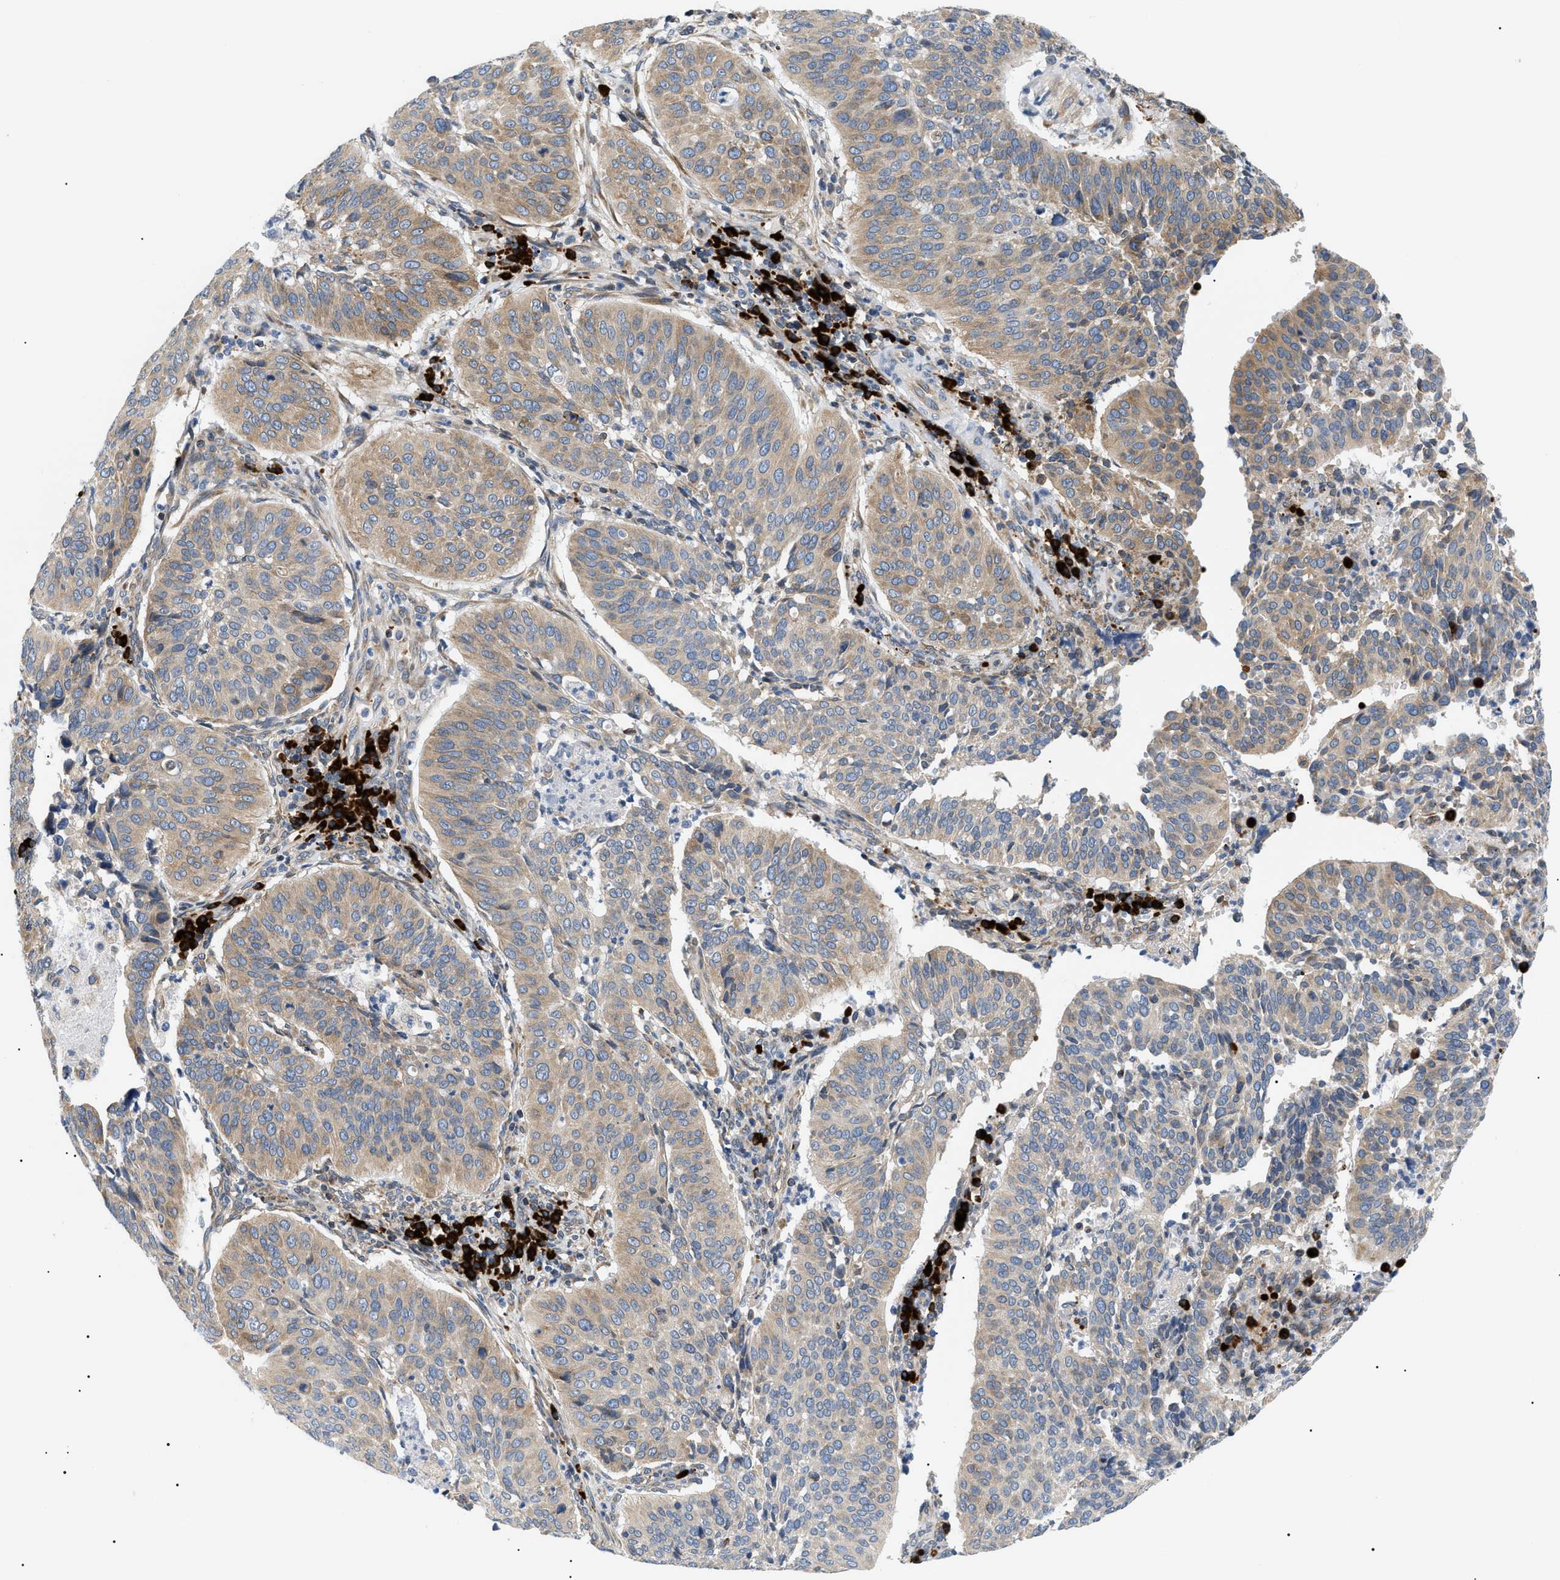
{"staining": {"intensity": "weak", "quantity": ">75%", "location": "cytoplasmic/membranous"}, "tissue": "cervical cancer", "cell_type": "Tumor cells", "image_type": "cancer", "snomed": [{"axis": "morphology", "description": "Normal tissue, NOS"}, {"axis": "morphology", "description": "Squamous cell carcinoma, NOS"}, {"axis": "topography", "description": "Cervix"}], "caption": "Human squamous cell carcinoma (cervical) stained for a protein (brown) demonstrates weak cytoplasmic/membranous positive staining in approximately >75% of tumor cells.", "gene": "DERL1", "patient": {"sex": "female", "age": 39}}